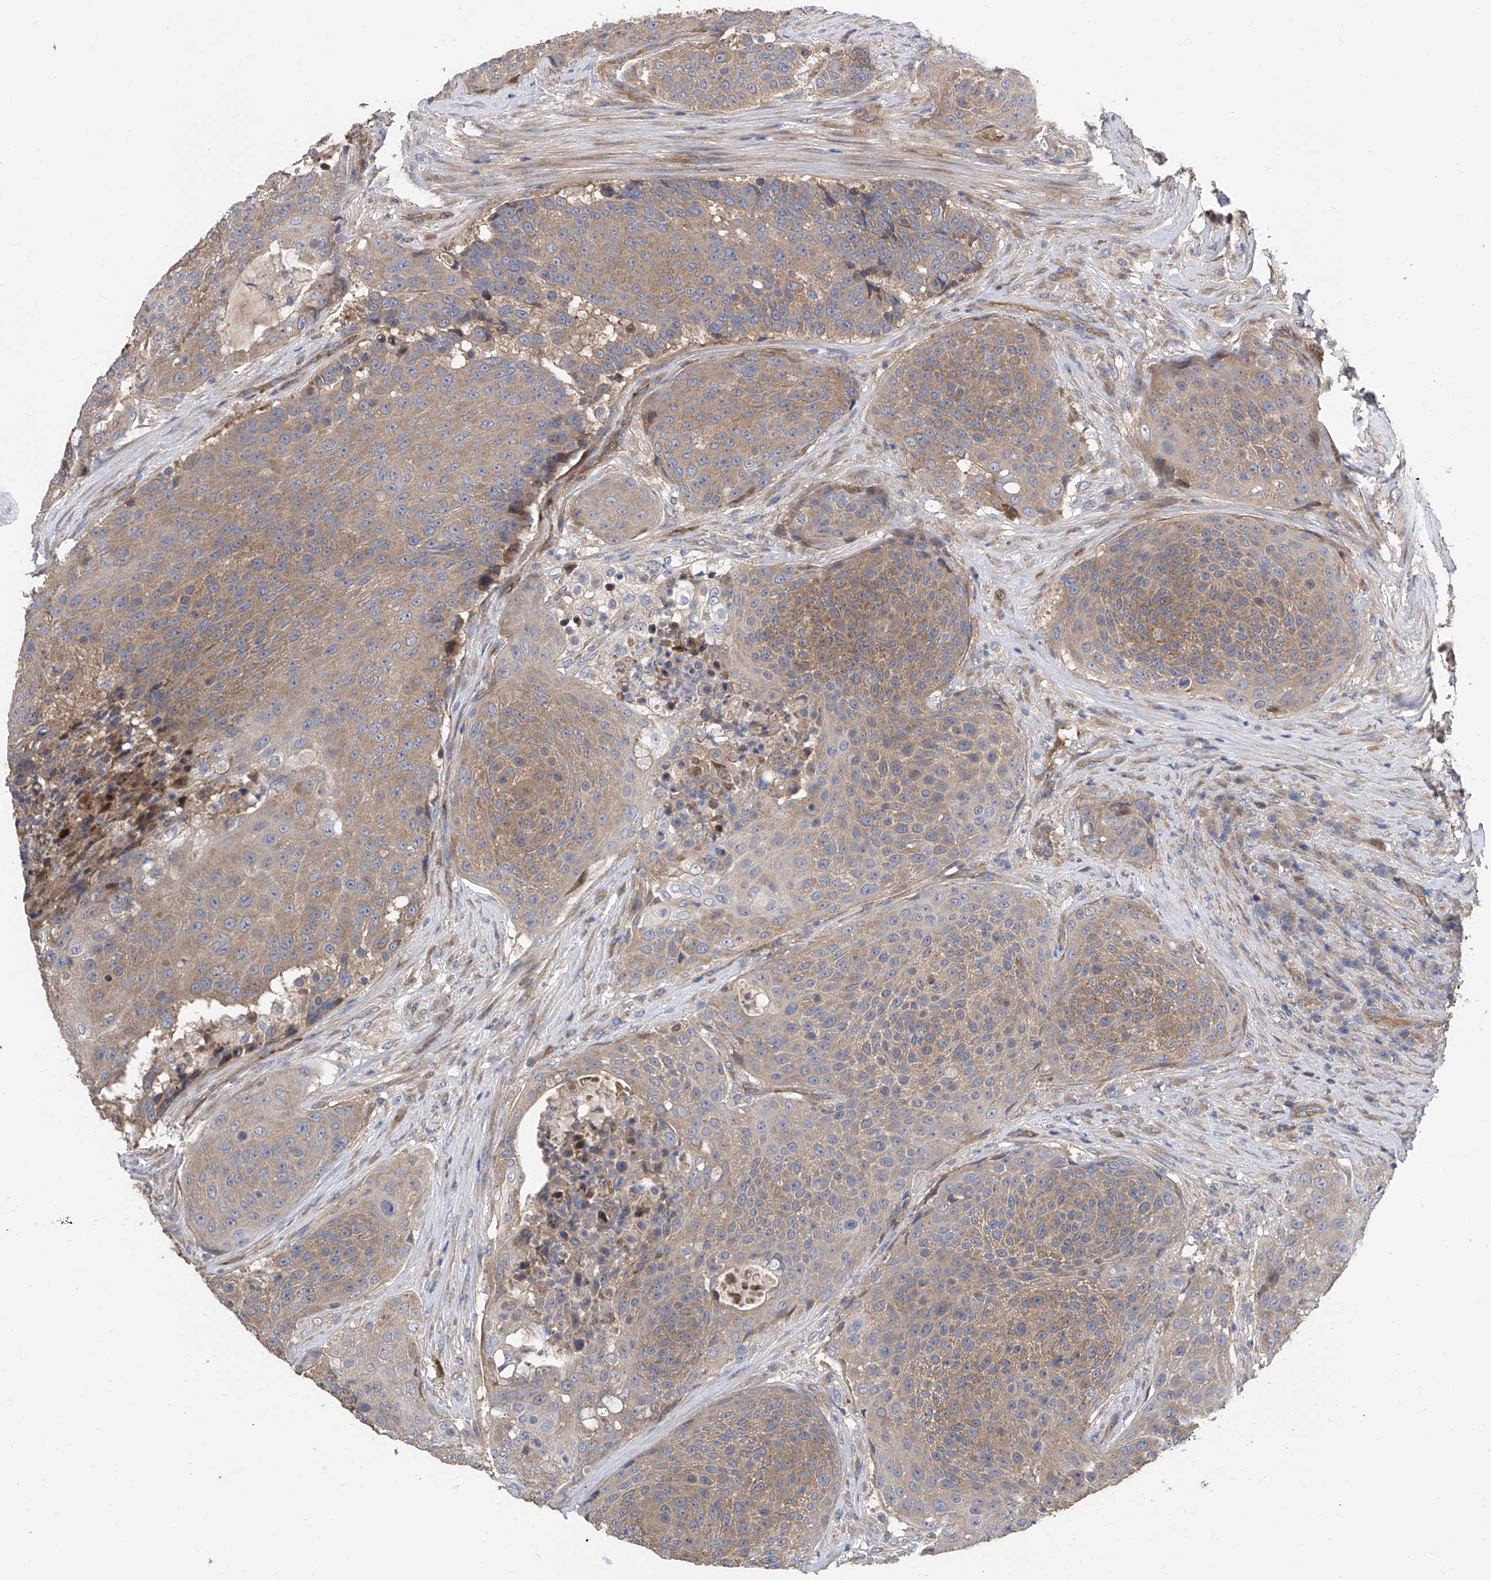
{"staining": {"intensity": "moderate", "quantity": "25%-75%", "location": "cytoplasmic/membranous"}, "tissue": "urothelial cancer", "cell_type": "Tumor cells", "image_type": "cancer", "snomed": [{"axis": "morphology", "description": "Urothelial carcinoma, High grade"}, {"axis": "topography", "description": "Urinary bladder"}], "caption": "Protein staining of high-grade urothelial carcinoma tissue reveals moderate cytoplasmic/membranous positivity in approximately 25%-75% of tumor cells.", "gene": "PTK2", "patient": {"sex": "female", "age": 63}}